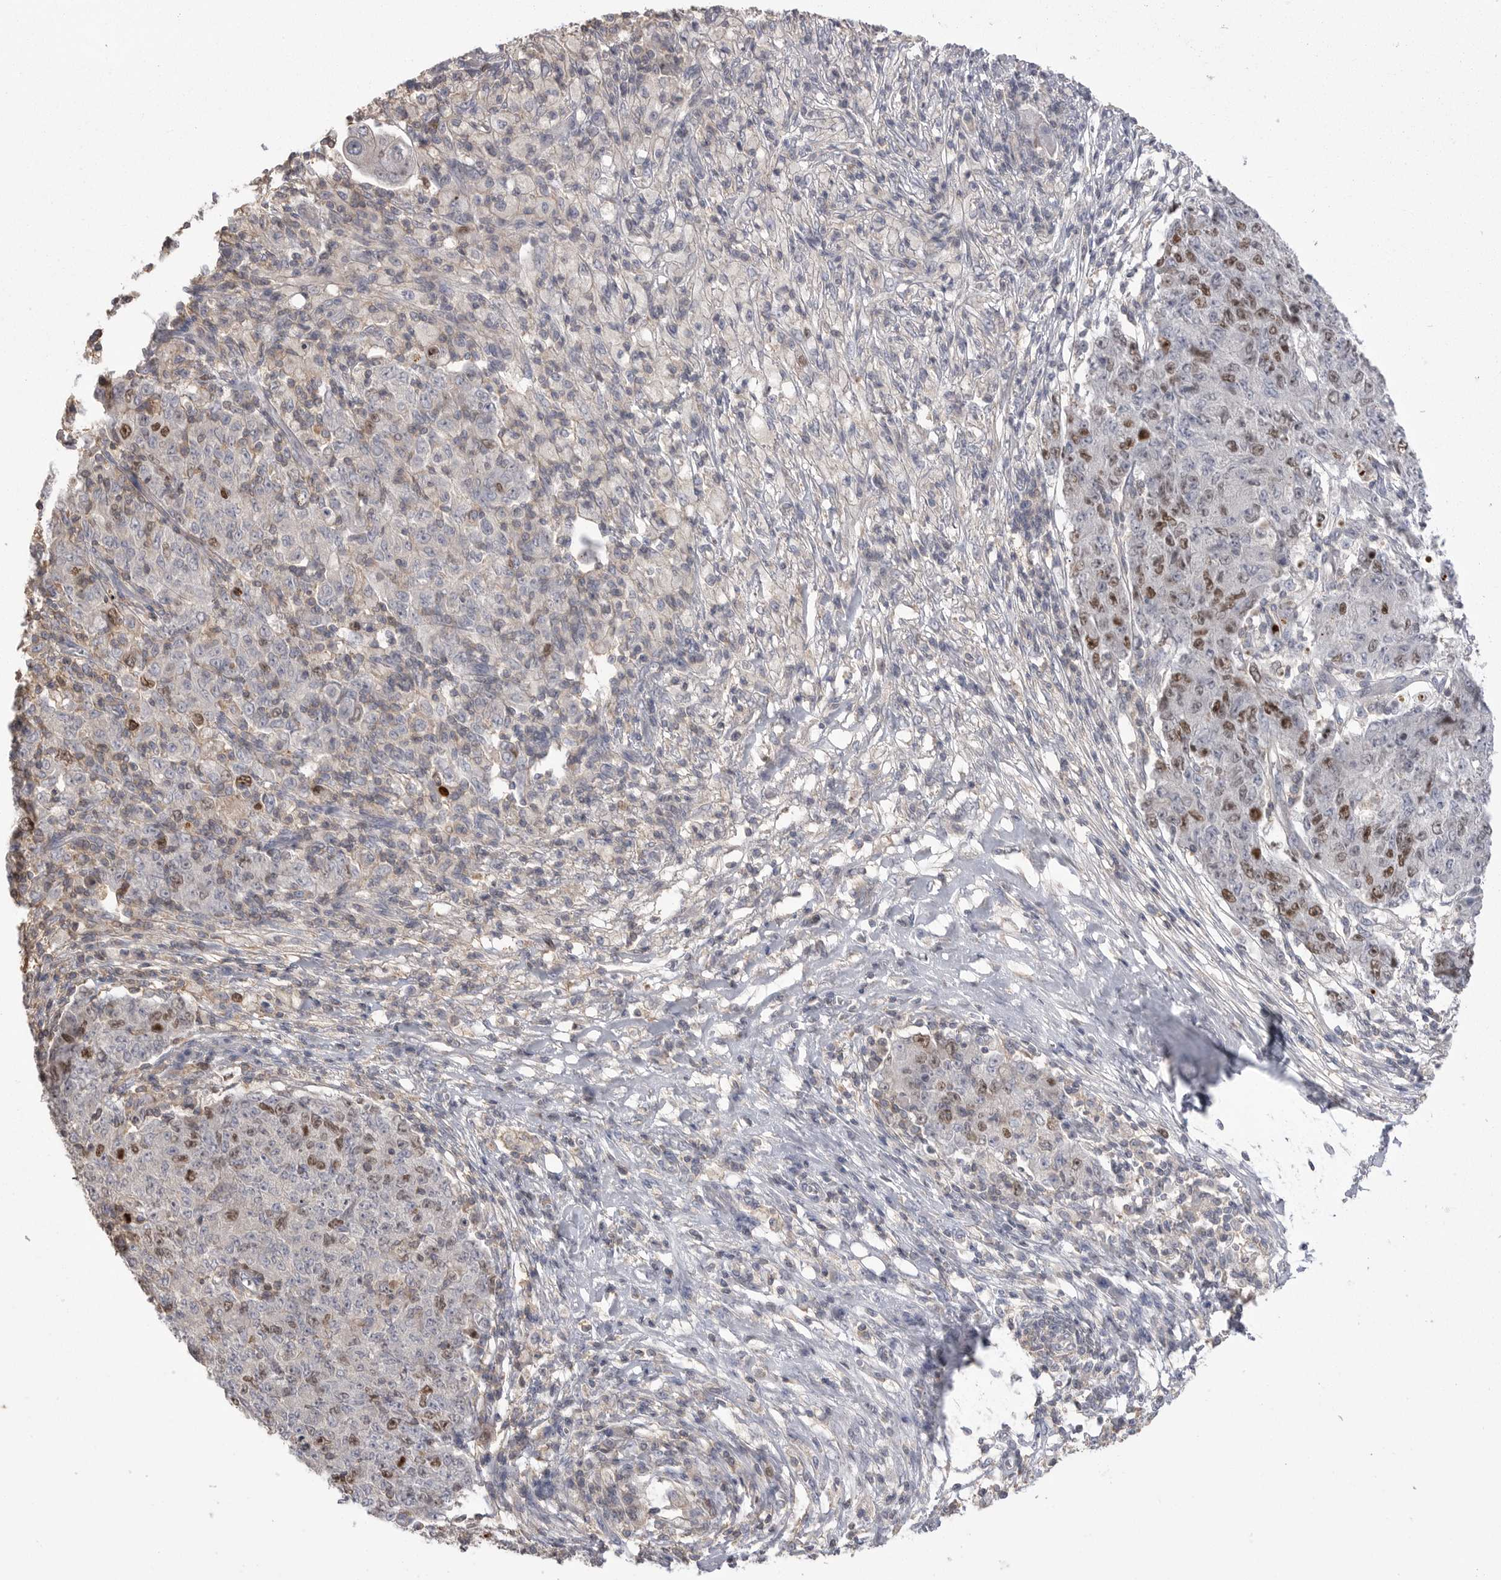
{"staining": {"intensity": "strong", "quantity": "<25%", "location": "nuclear"}, "tissue": "ovarian cancer", "cell_type": "Tumor cells", "image_type": "cancer", "snomed": [{"axis": "morphology", "description": "Carcinoma, endometroid"}, {"axis": "topography", "description": "Ovary"}], "caption": "Immunohistochemistry (IHC) staining of ovarian endometroid carcinoma, which shows medium levels of strong nuclear expression in about <25% of tumor cells indicating strong nuclear protein positivity. The staining was performed using DAB (brown) for protein detection and nuclei were counterstained in hematoxylin (blue).", "gene": "TOP2A", "patient": {"sex": "female", "age": 42}}